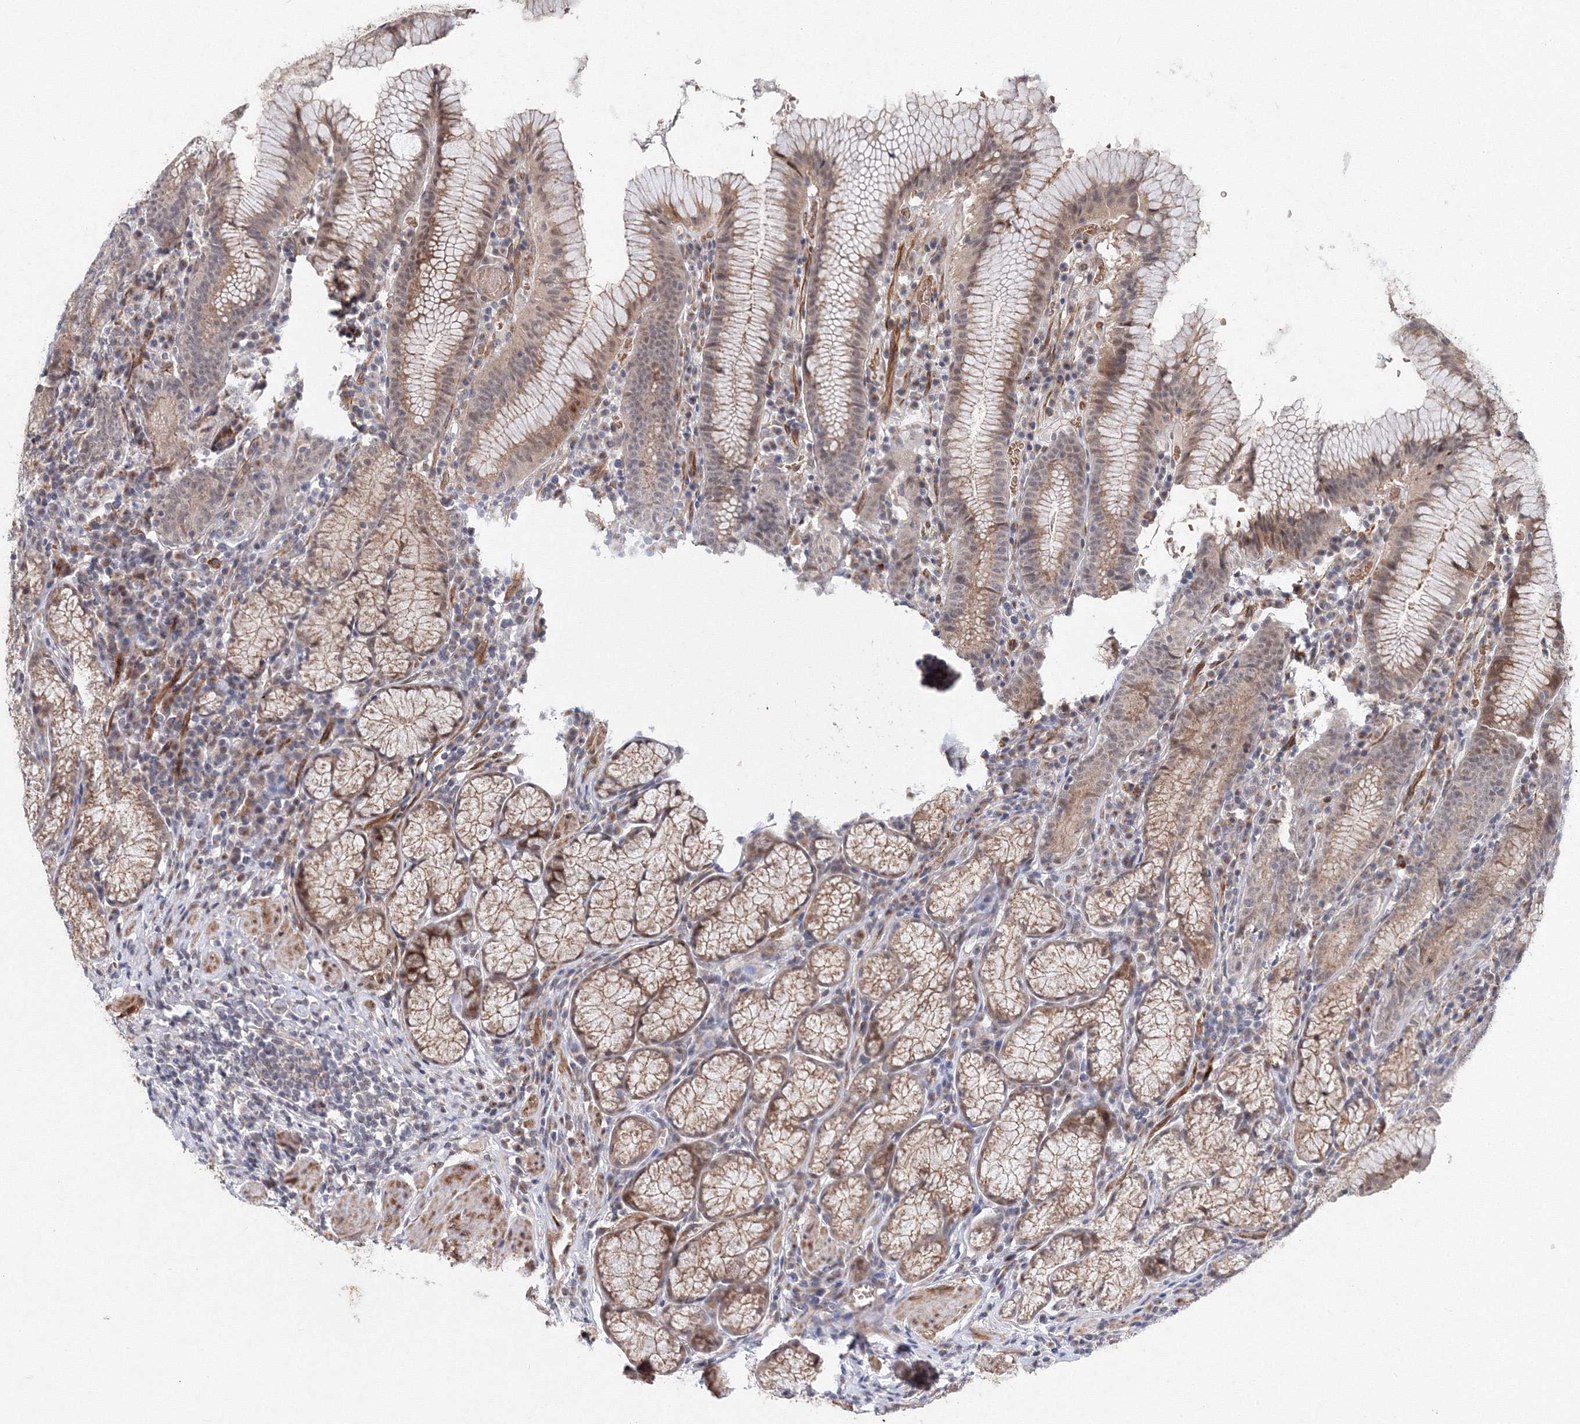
{"staining": {"intensity": "moderate", "quantity": ">75%", "location": "cytoplasmic/membranous"}, "tissue": "stomach", "cell_type": "Glandular cells", "image_type": "normal", "snomed": [{"axis": "morphology", "description": "Normal tissue, NOS"}, {"axis": "topography", "description": "Stomach"}], "caption": "Immunohistochemical staining of unremarkable stomach reveals >75% levels of moderate cytoplasmic/membranous protein positivity in approximately >75% of glandular cells.", "gene": "C11orf52", "patient": {"sex": "male", "age": 55}}